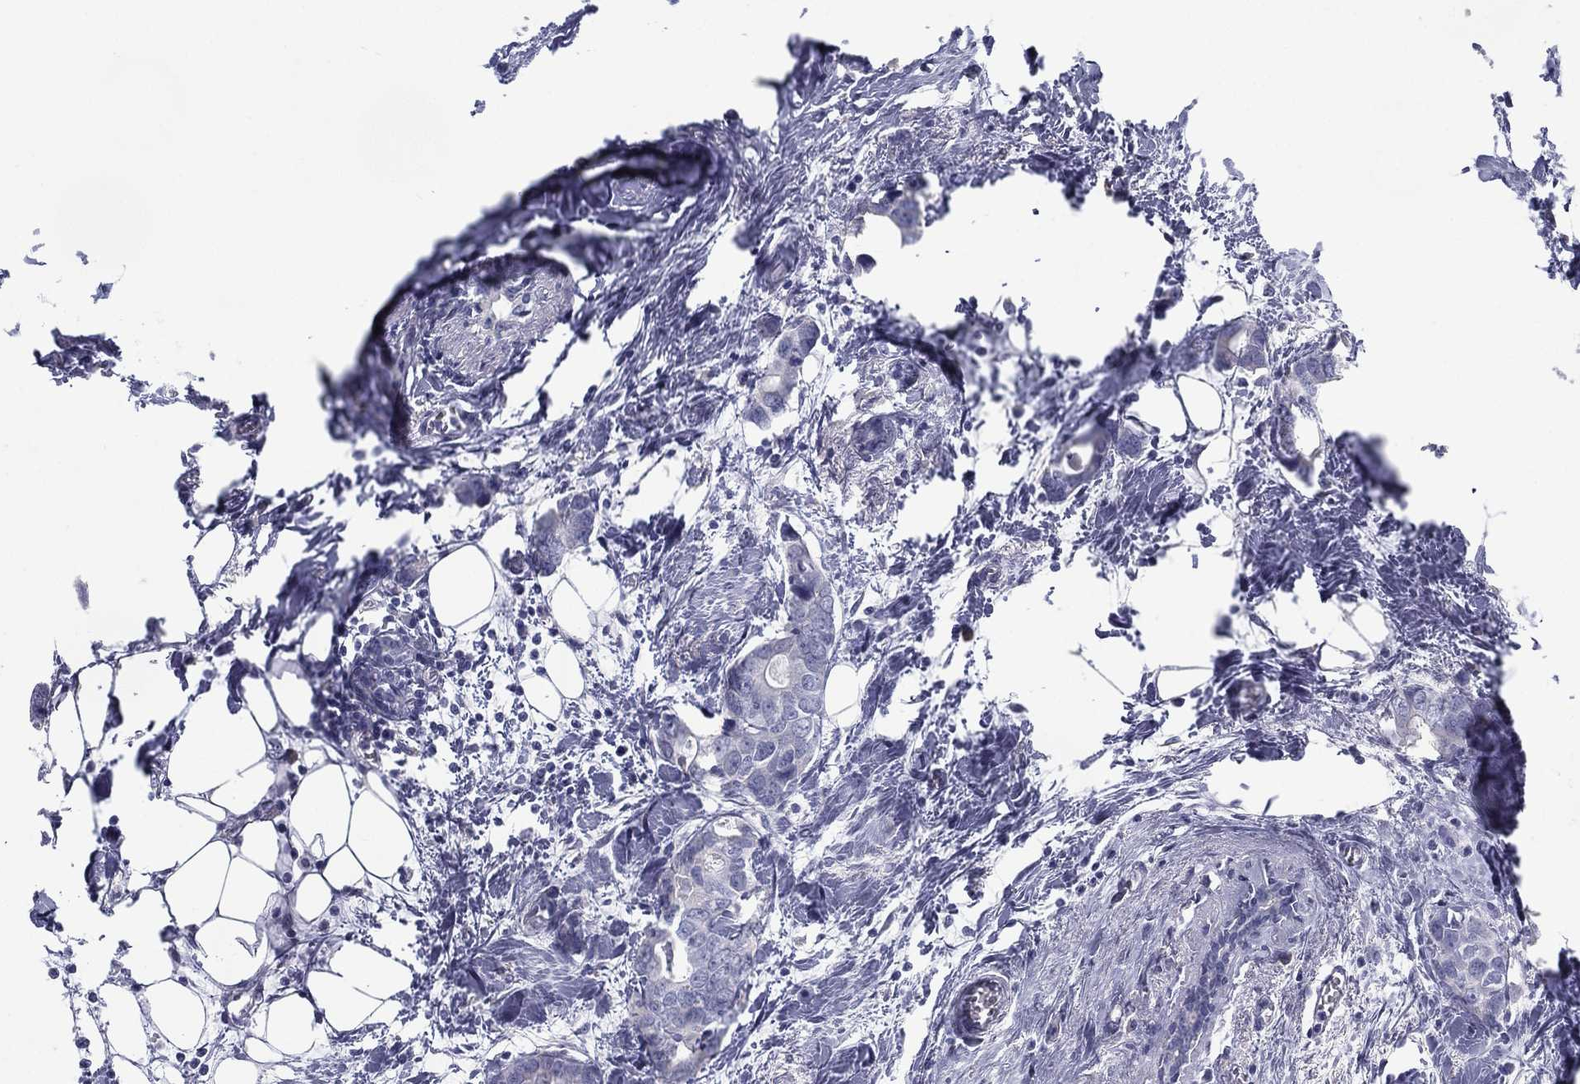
{"staining": {"intensity": "negative", "quantity": "none", "location": "none"}, "tissue": "breast cancer", "cell_type": "Tumor cells", "image_type": "cancer", "snomed": [{"axis": "morphology", "description": "Duct carcinoma"}, {"axis": "topography", "description": "Breast"}], "caption": "Breast cancer was stained to show a protein in brown. There is no significant positivity in tumor cells.", "gene": "C19orf18", "patient": {"sex": "female", "age": 83}}